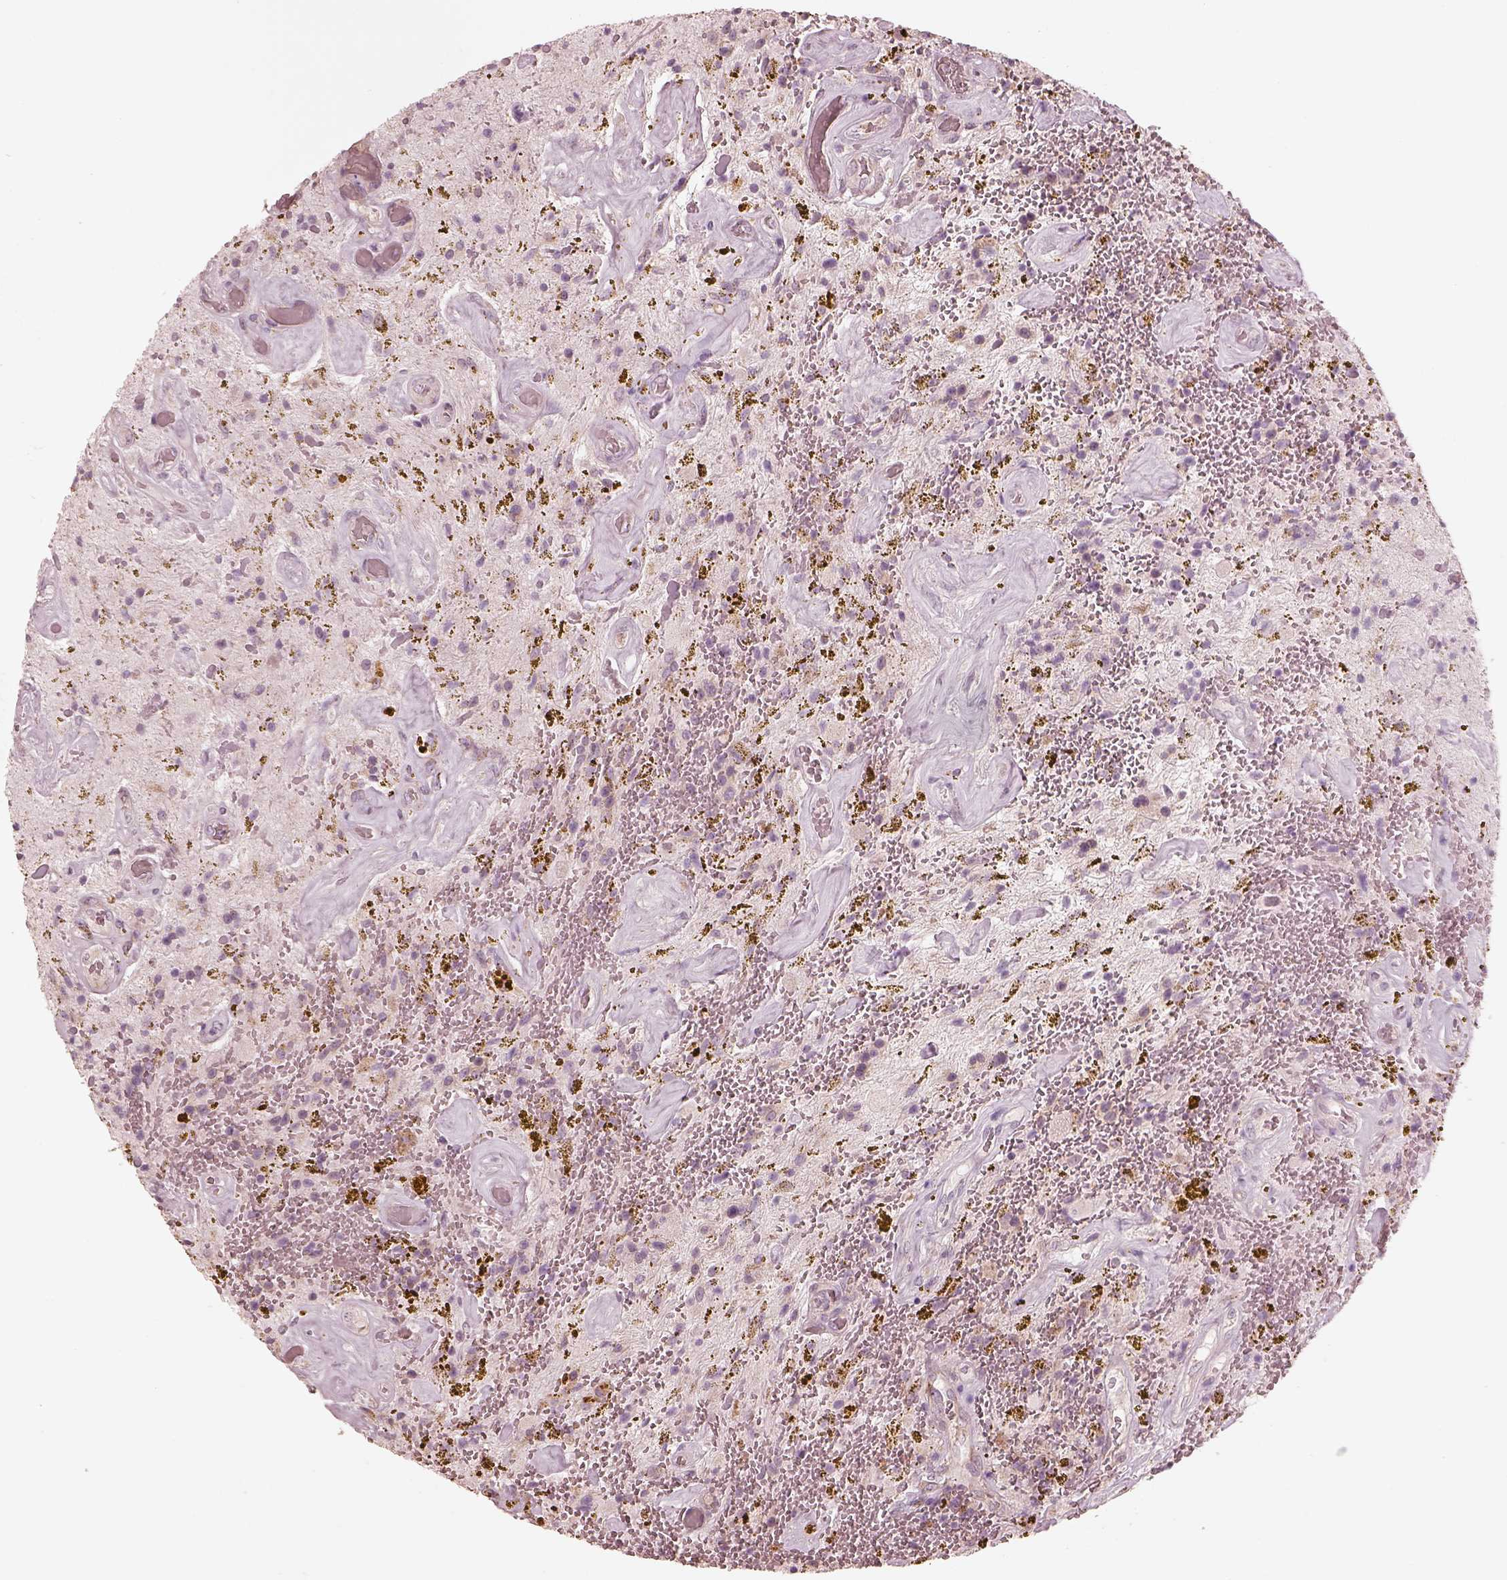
{"staining": {"intensity": "negative", "quantity": "none", "location": "none"}, "tissue": "glioma", "cell_type": "Tumor cells", "image_type": "cancer", "snomed": [{"axis": "morphology", "description": "Glioma, malignant, Low grade"}, {"axis": "topography", "description": "Cerebellum"}], "caption": "Tumor cells show no significant expression in malignant glioma (low-grade).", "gene": "RAB3C", "patient": {"sex": "female", "age": 14}}